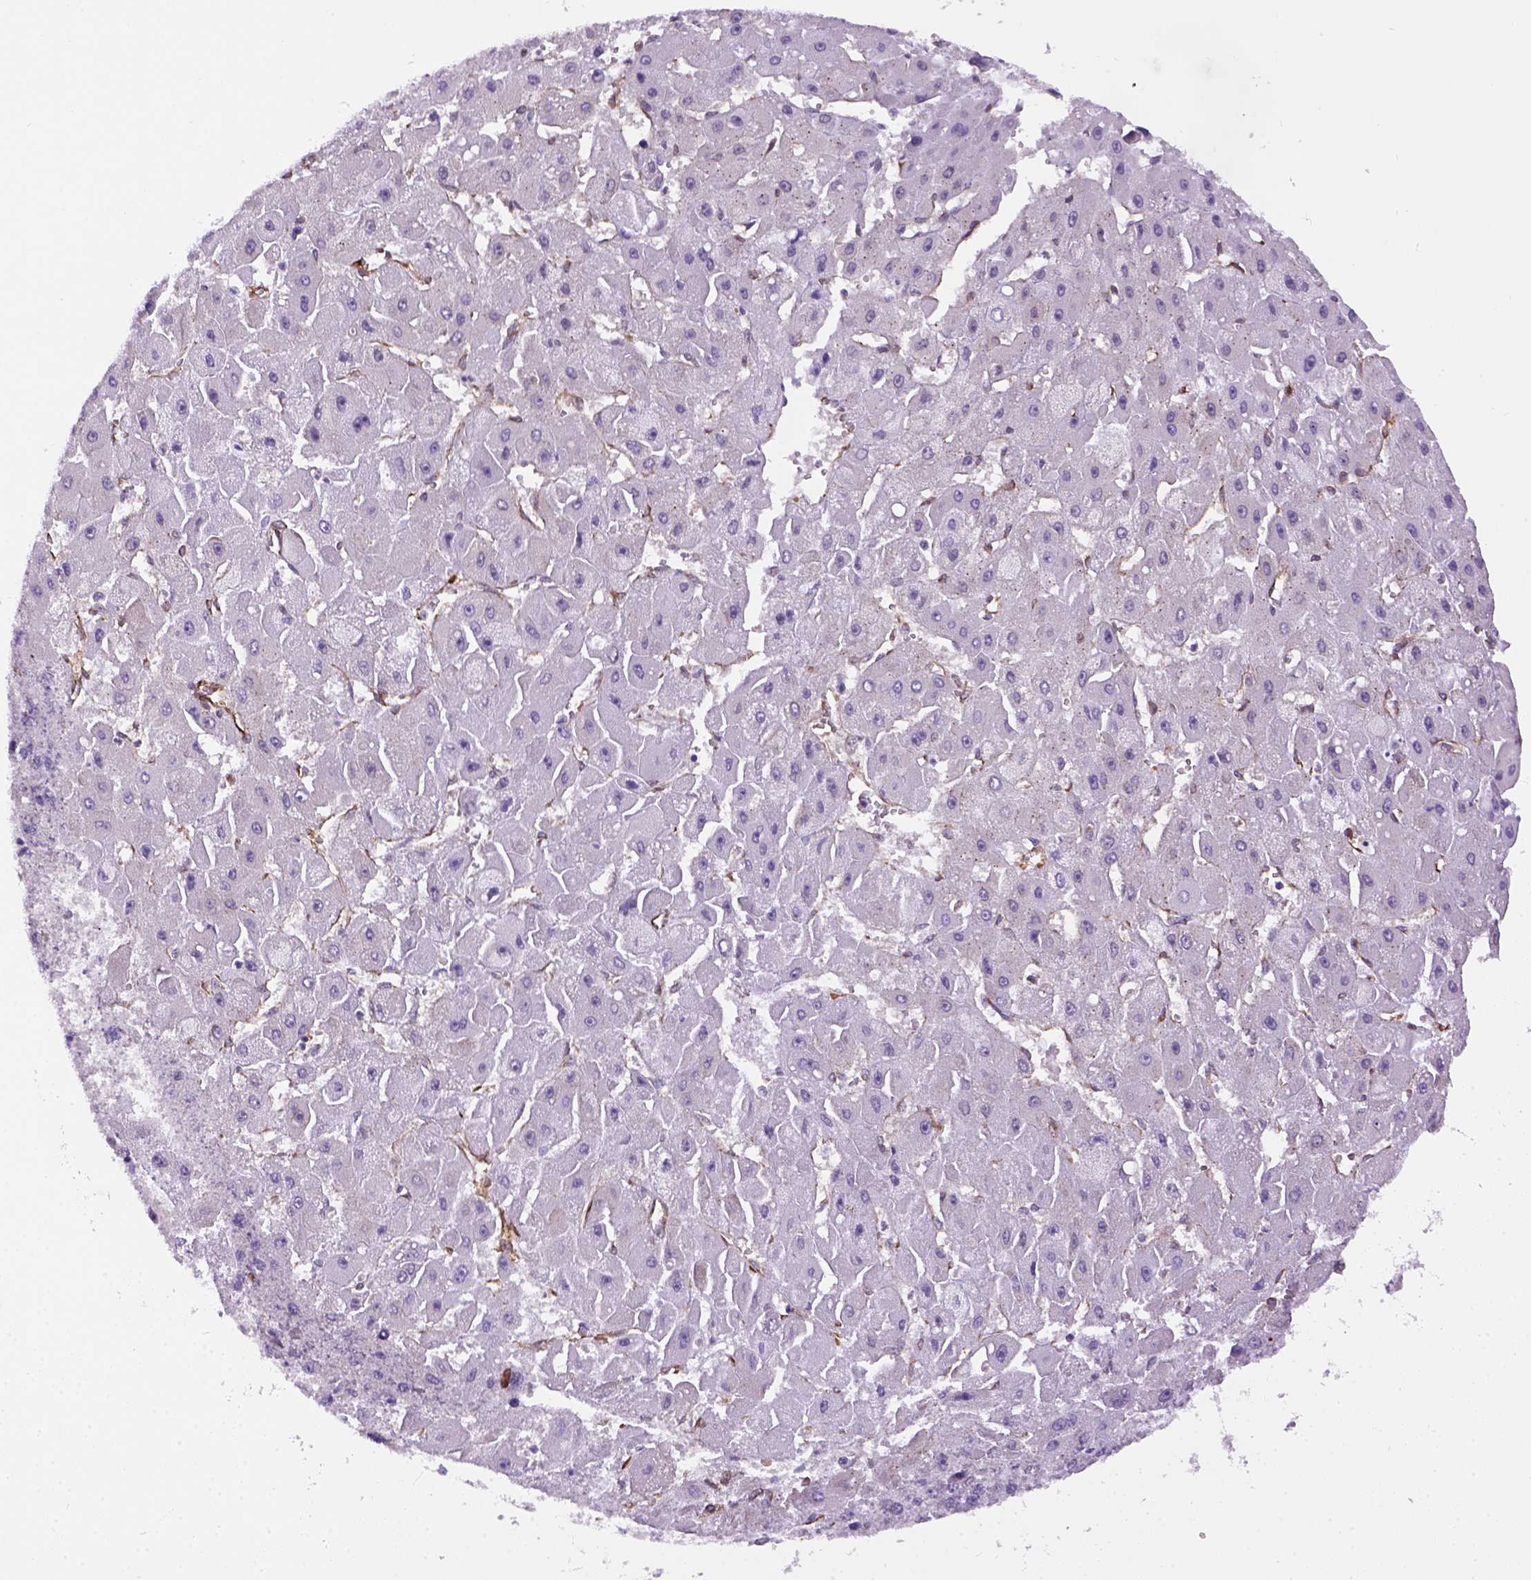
{"staining": {"intensity": "negative", "quantity": "none", "location": "none"}, "tissue": "liver cancer", "cell_type": "Tumor cells", "image_type": "cancer", "snomed": [{"axis": "morphology", "description": "Carcinoma, Hepatocellular, NOS"}, {"axis": "topography", "description": "Liver"}], "caption": "Liver cancer was stained to show a protein in brown. There is no significant expression in tumor cells. Nuclei are stained in blue.", "gene": "KAZN", "patient": {"sex": "female", "age": 25}}